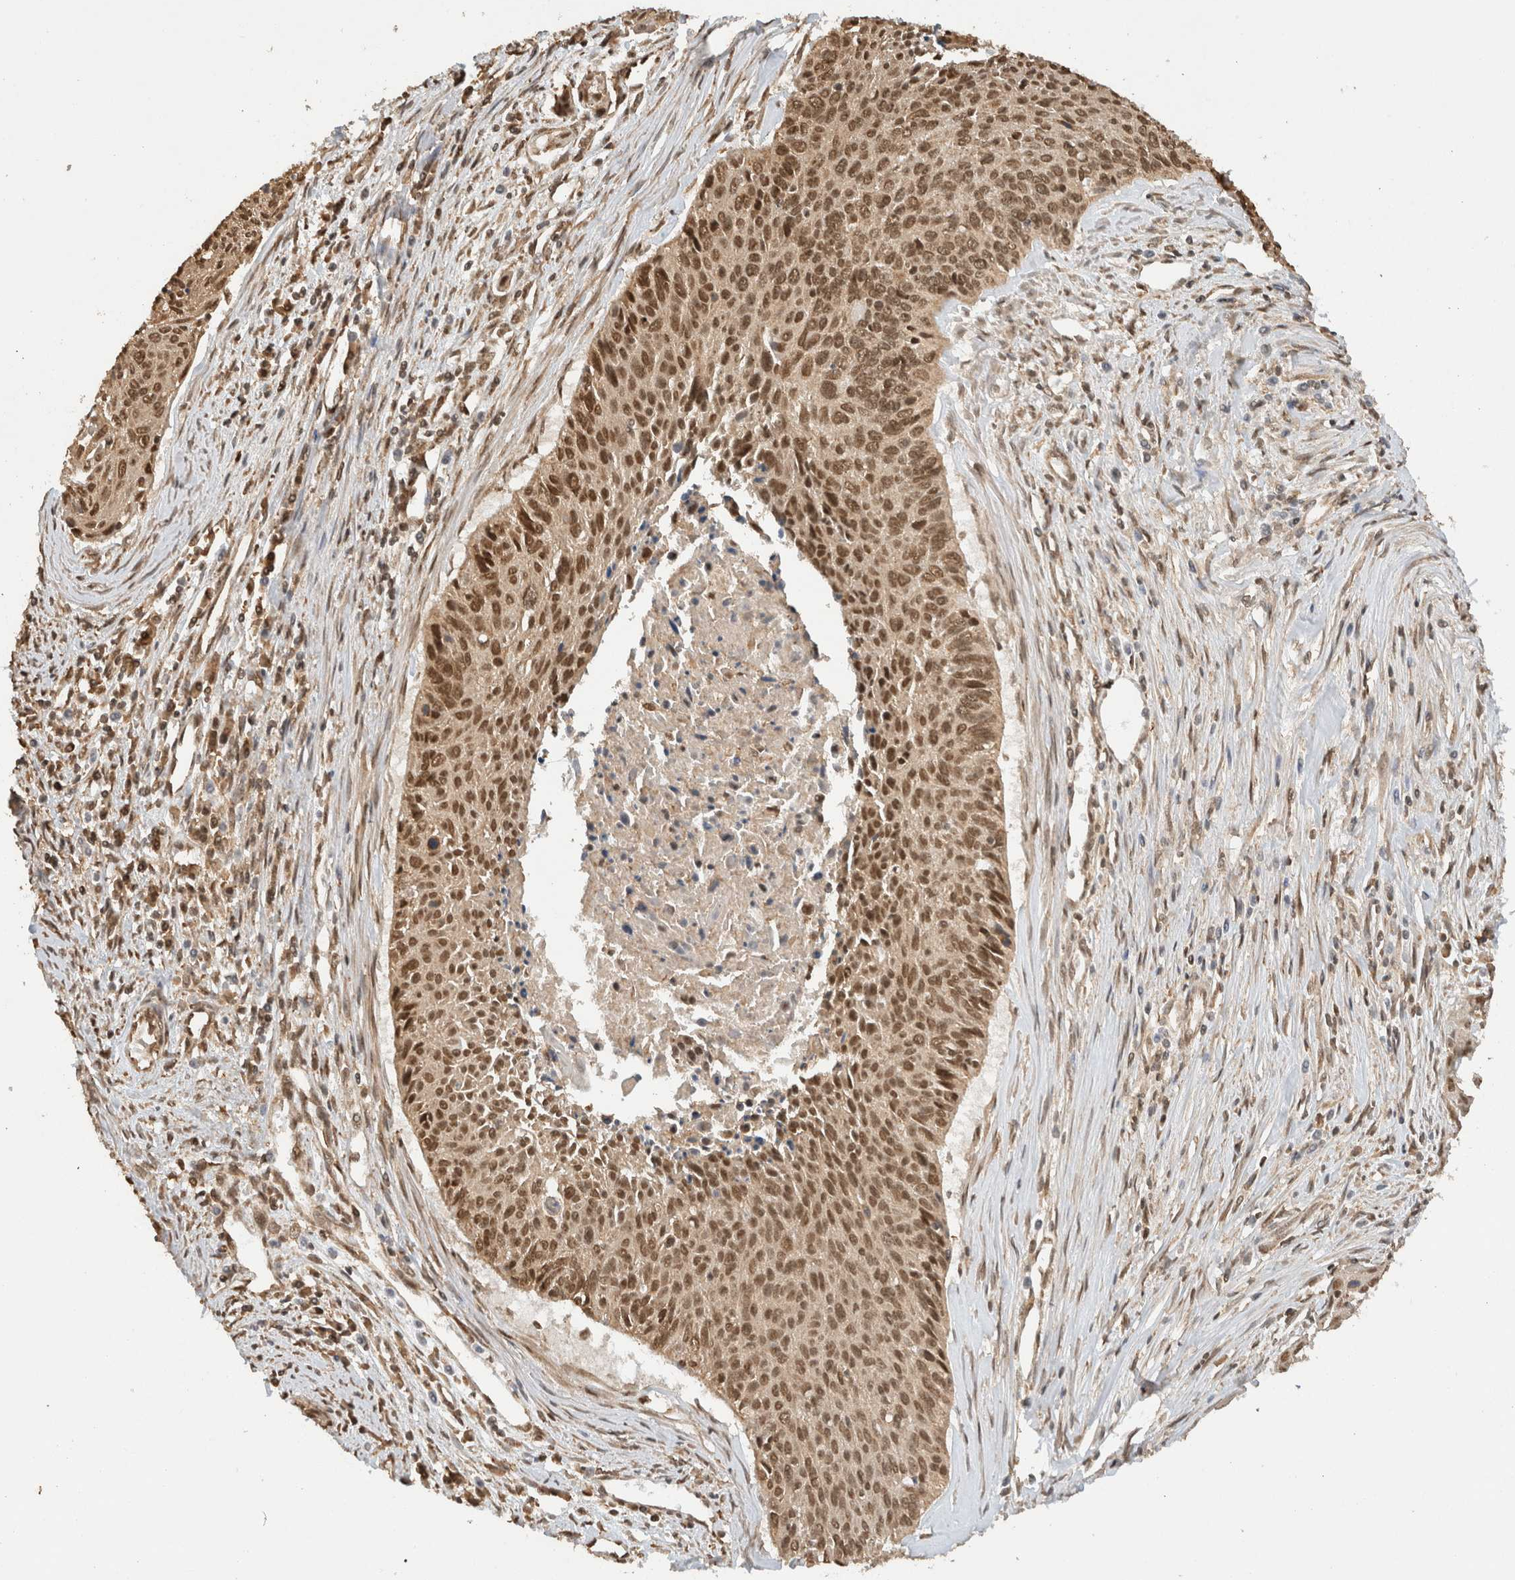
{"staining": {"intensity": "moderate", "quantity": ">75%", "location": "nuclear"}, "tissue": "cervical cancer", "cell_type": "Tumor cells", "image_type": "cancer", "snomed": [{"axis": "morphology", "description": "Squamous cell carcinoma, NOS"}, {"axis": "topography", "description": "Cervix"}], "caption": "Human cervical cancer (squamous cell carcinoma) stained for a protein (brown) displays moderate nuclear positive staining in about >75% of tumor cells.", "gene": "C1orf21", "patient": {"sex": "female", "age": 55}}